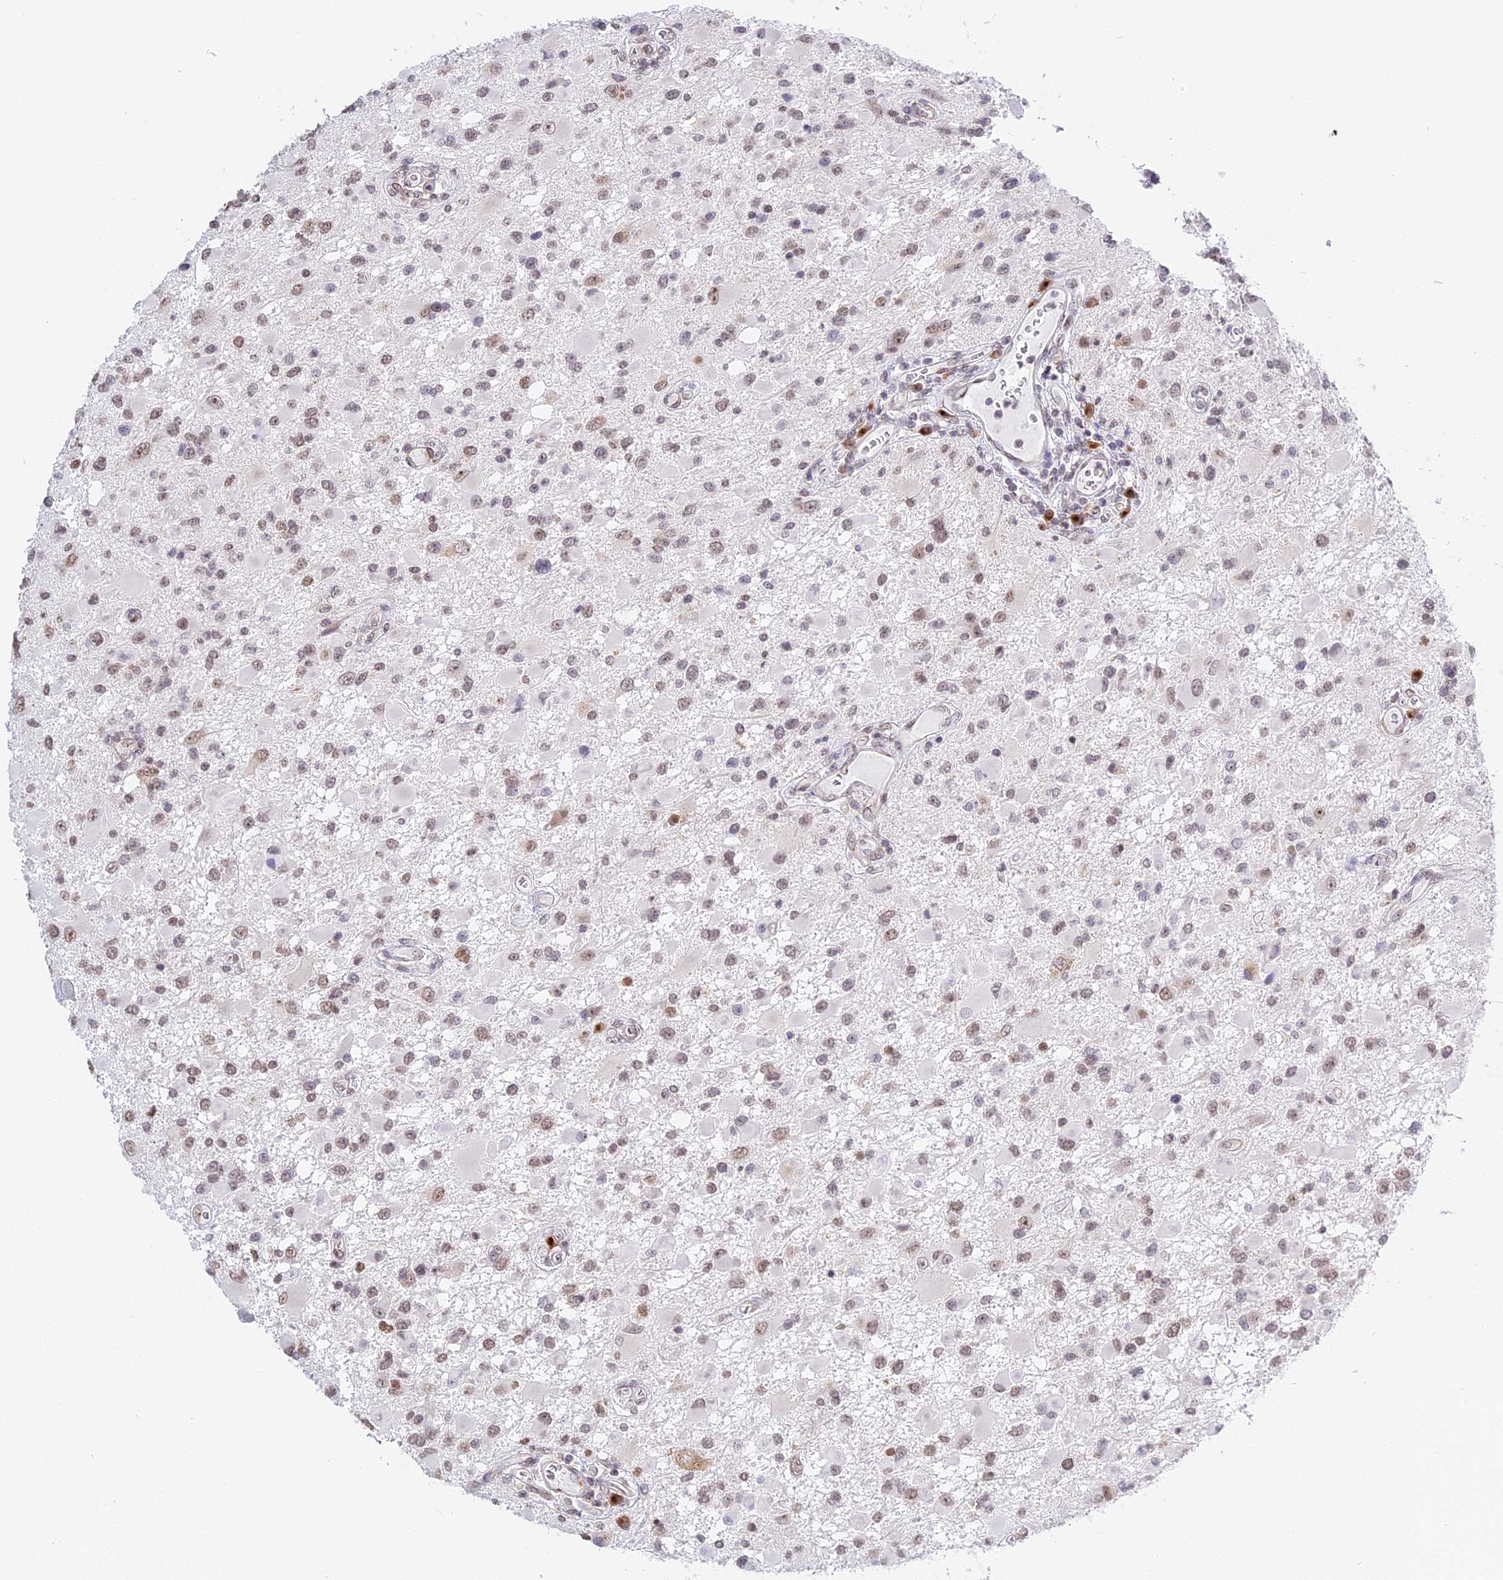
{"staining": {"intensity": "weak", "quantity": "25%-75%", "location": "nuclear"}, "tissue": "glioma", "cell_type": "Tumor cells", "image_type": "cancer", "snomed": [{"axis": "morphology", "description": "Glioma, malignant, High grade"}, {"axis": "topography", "description": "Brain"}], "caption": "DAB immunohistochemical staining of human malignant high-grade glioma displays weak nuclear protein expression in about 25%-75% of tumor cells. Ihc stains the protein in brown and the nuclei are stained blue.", "gene": "HEATR5B", "patient": {"sex": "male", "age": 53}}